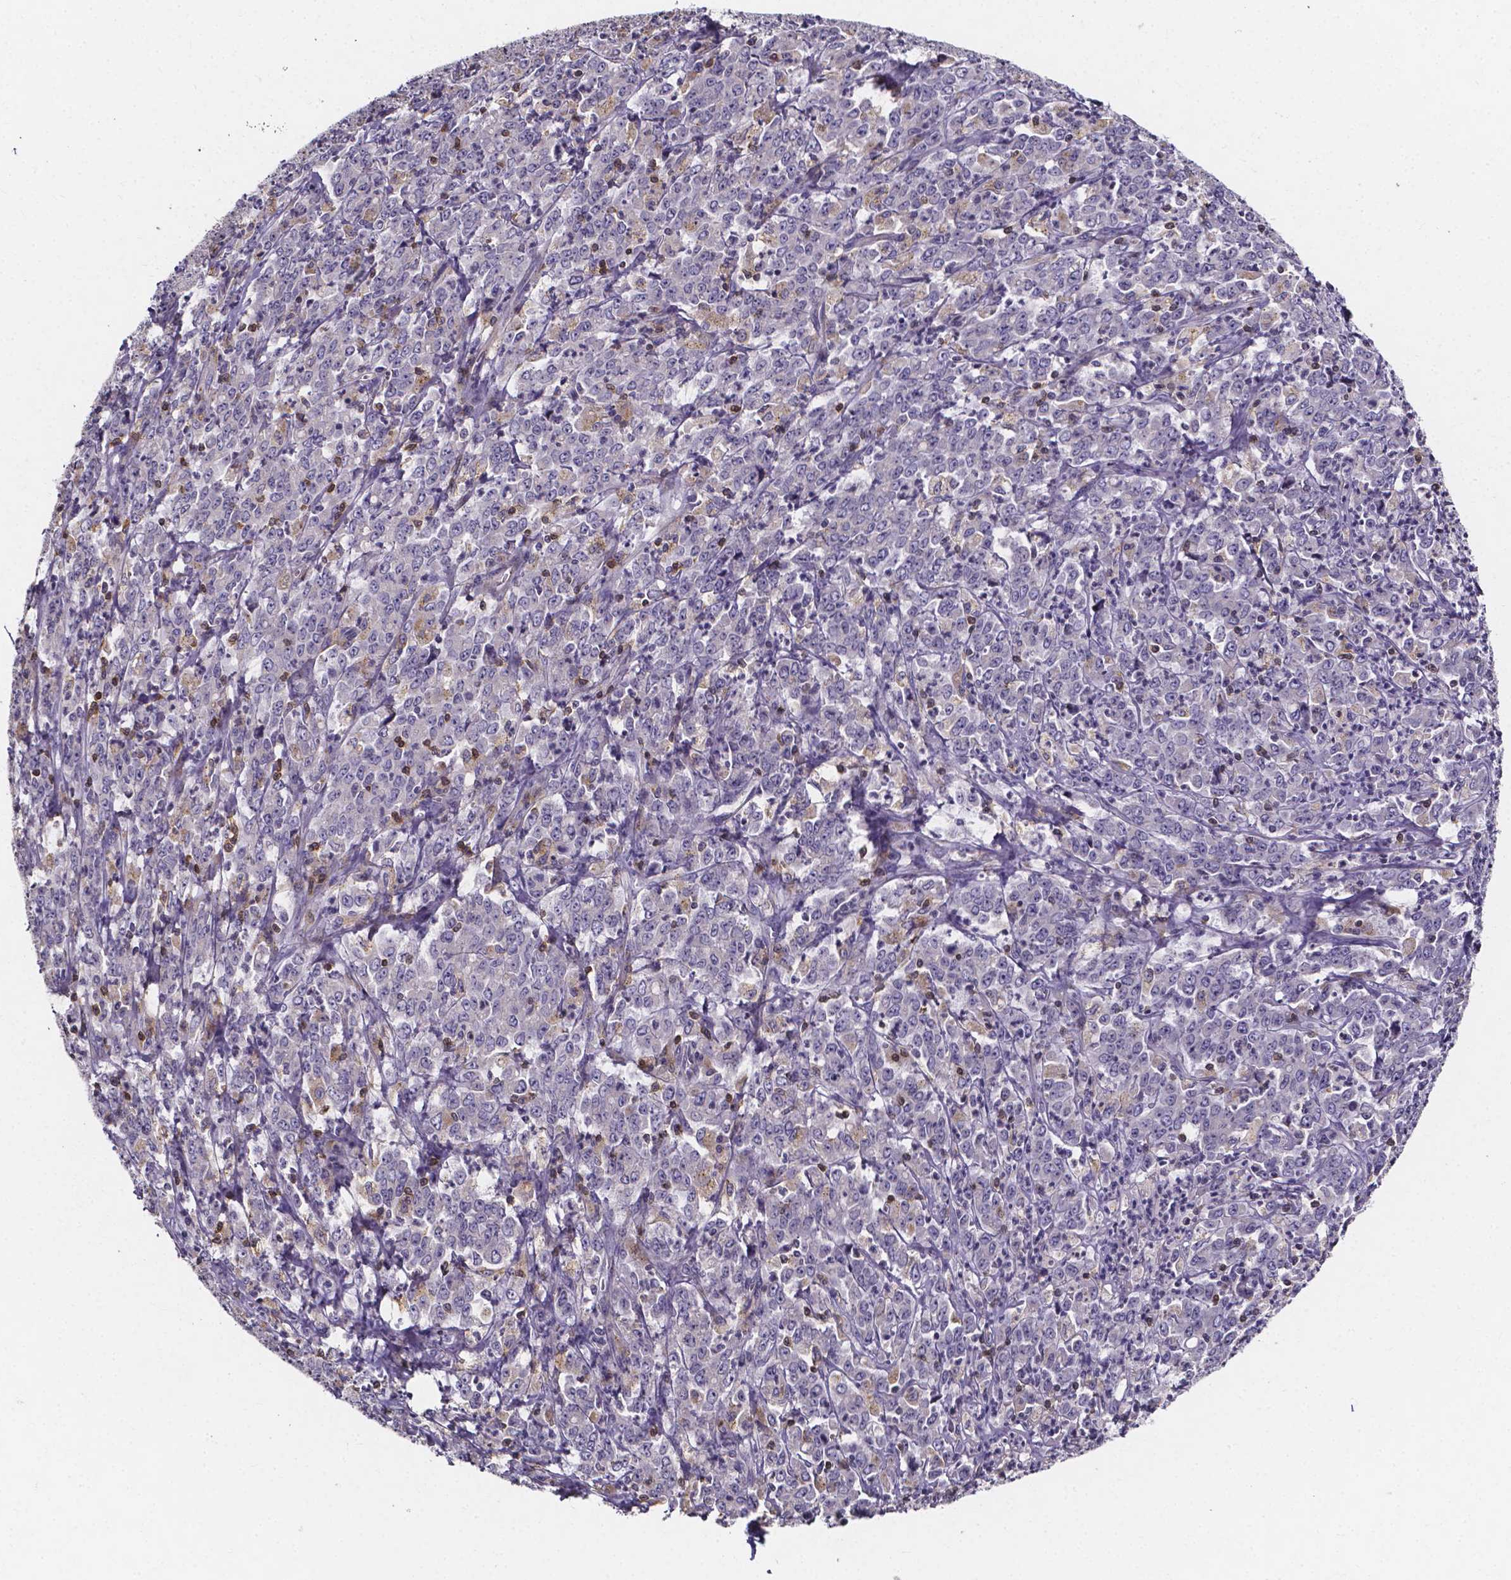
{"staining": {"intensity": "negative", "quantity": "none", "location": "none"}, "tissue": "stomach cancer", "cell_type": "Tumor cells", "image_type": "cancer", "snomed": [{"axis": "morphology", "description": "Adenocarcinoma, NOS"}, {"axis": "topography", "description": "Stomach, lower"}], "caption": "Immunohistochemistry image of stomach cancer stained for a protein (brown), which displays no expression in tumor cells.", "gene": "THEMIS", "patient": {"sex": "female", "age": 71}}